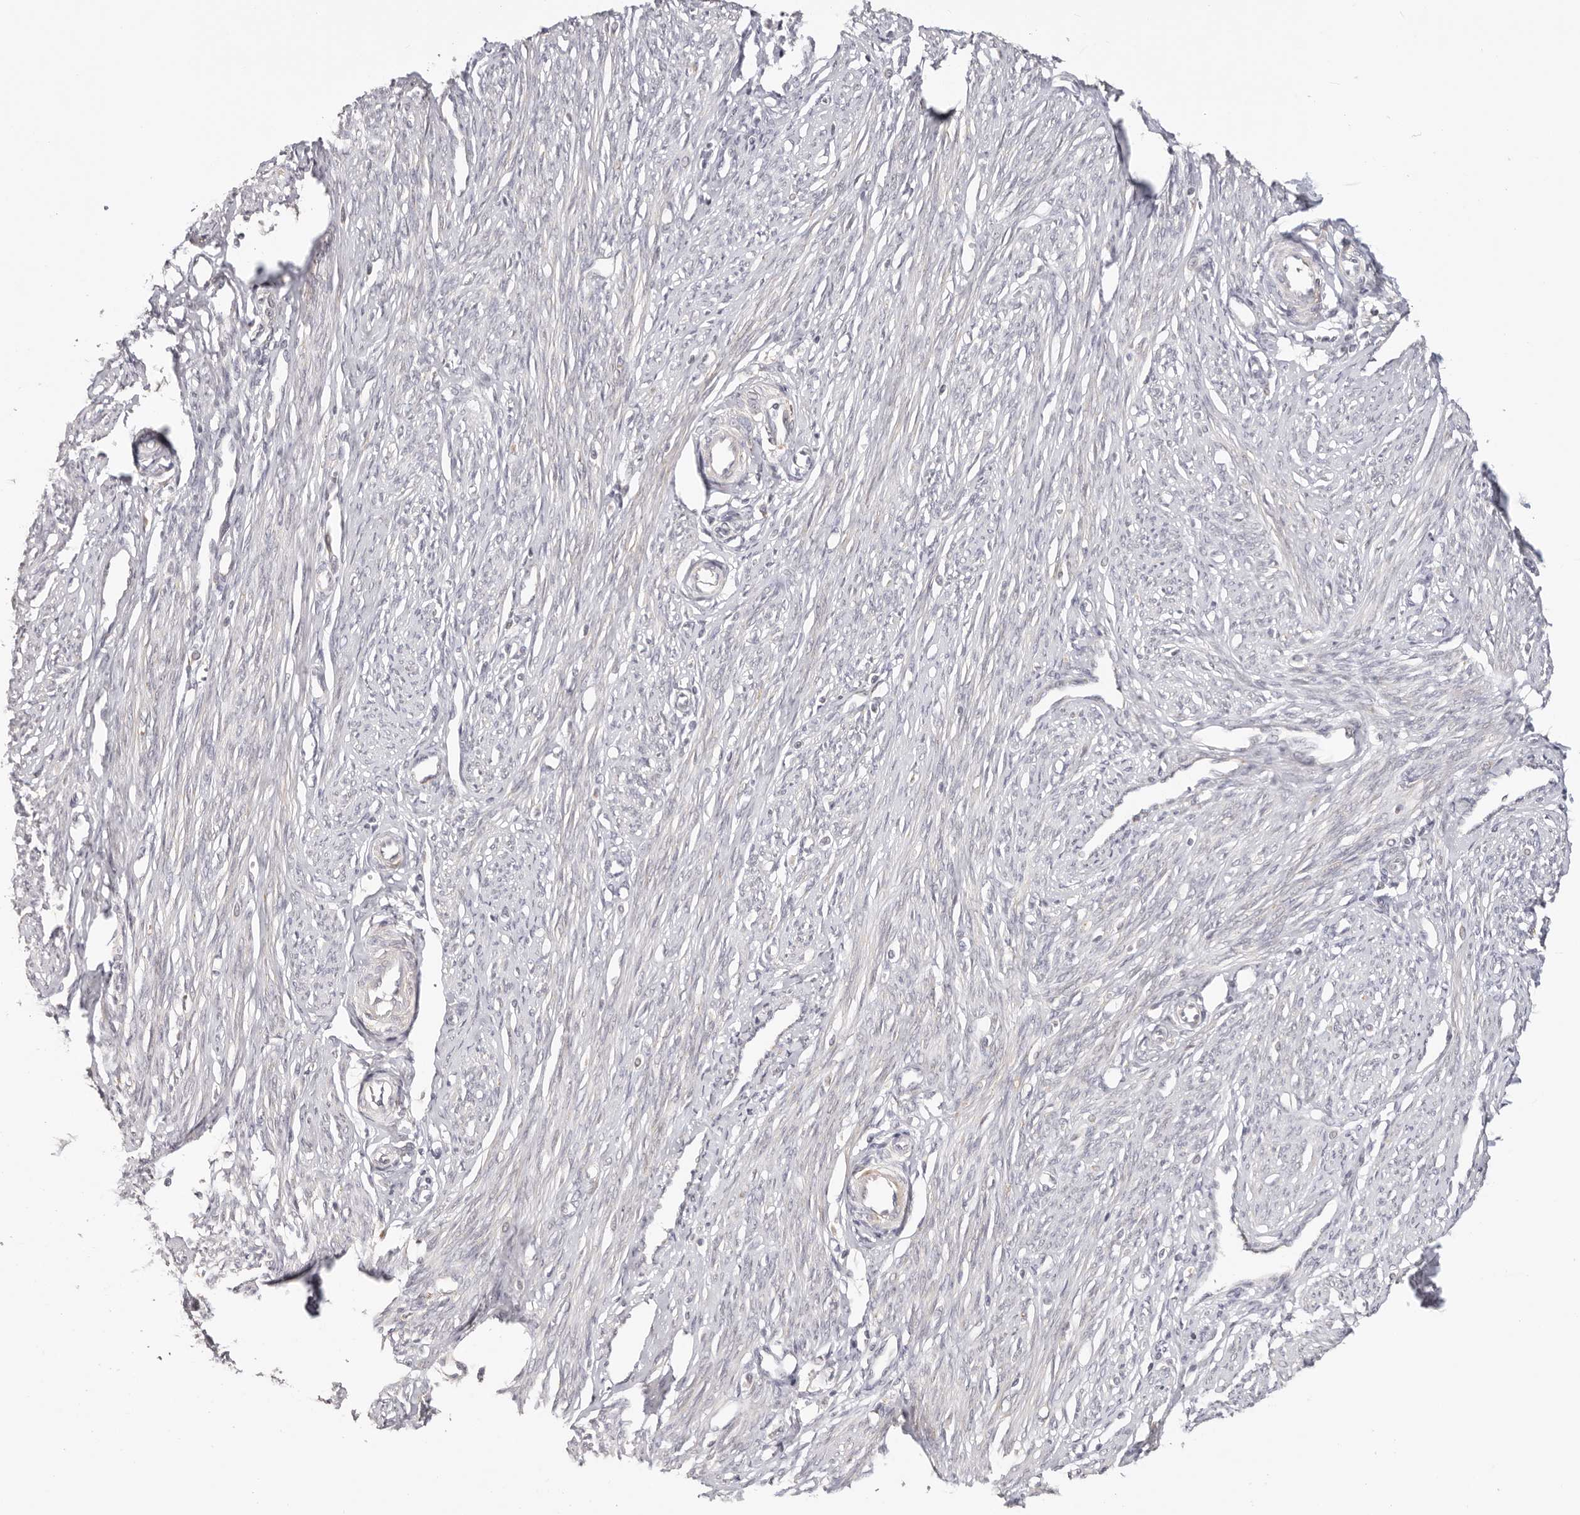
{"staining": {"intensity": "negative", "quantity": "none", "location": "none"}, "tissue": "endometrium", "cell_type": "Cells in endometrial stroma", "image_type": "normal", "snomed": [{"axis": "morphology", "description": "Normal tissue, NOS"}, {"axis": "topography", "description": "Endometrium"}], "caption": "Endometrium stained for a protein using immunohistochemistry shows no expression cells in endometrial stroma.", "gene": "KCMF1", "patient": {"sex": "female", "age": 56}}